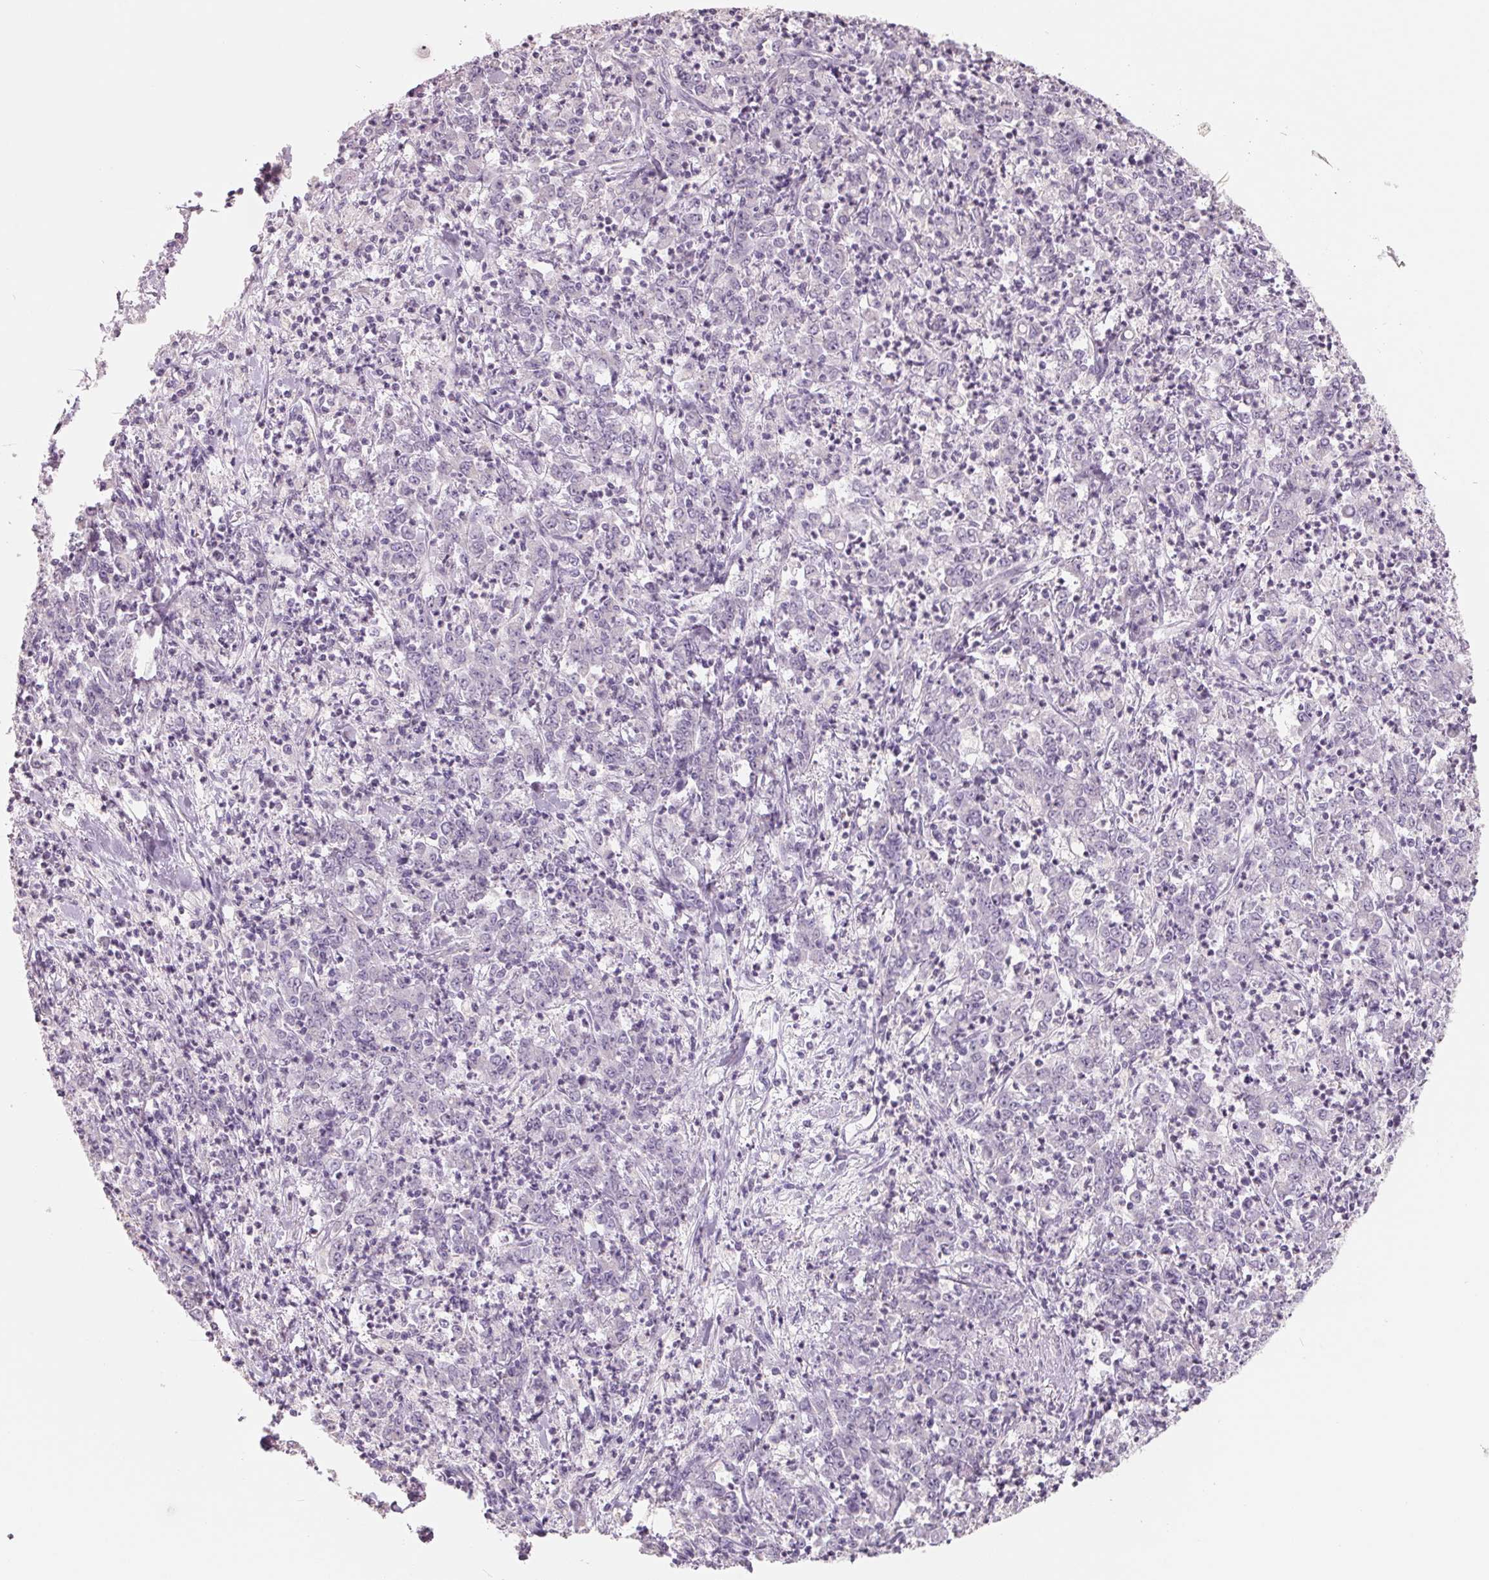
{"staining": {"intensity": "negative", "quantity": "none", "location": "none"}, "tissue": "stomach cancer", "cell_type": "Tumor cells", "image_type": "cancer", "snomed": [{"axis": "morphology", "description": "Adenocarcinoma, NOS"}, {"axis": "topography", "description": "Stomach, lower"}], "caption": "Stomach cancer (adenocarcinoma) was stained to show a protein in brown. There is no significant expression in tumor cells.", "gene": "FTCD", "patient": {"sex": "female", "age": 71}}